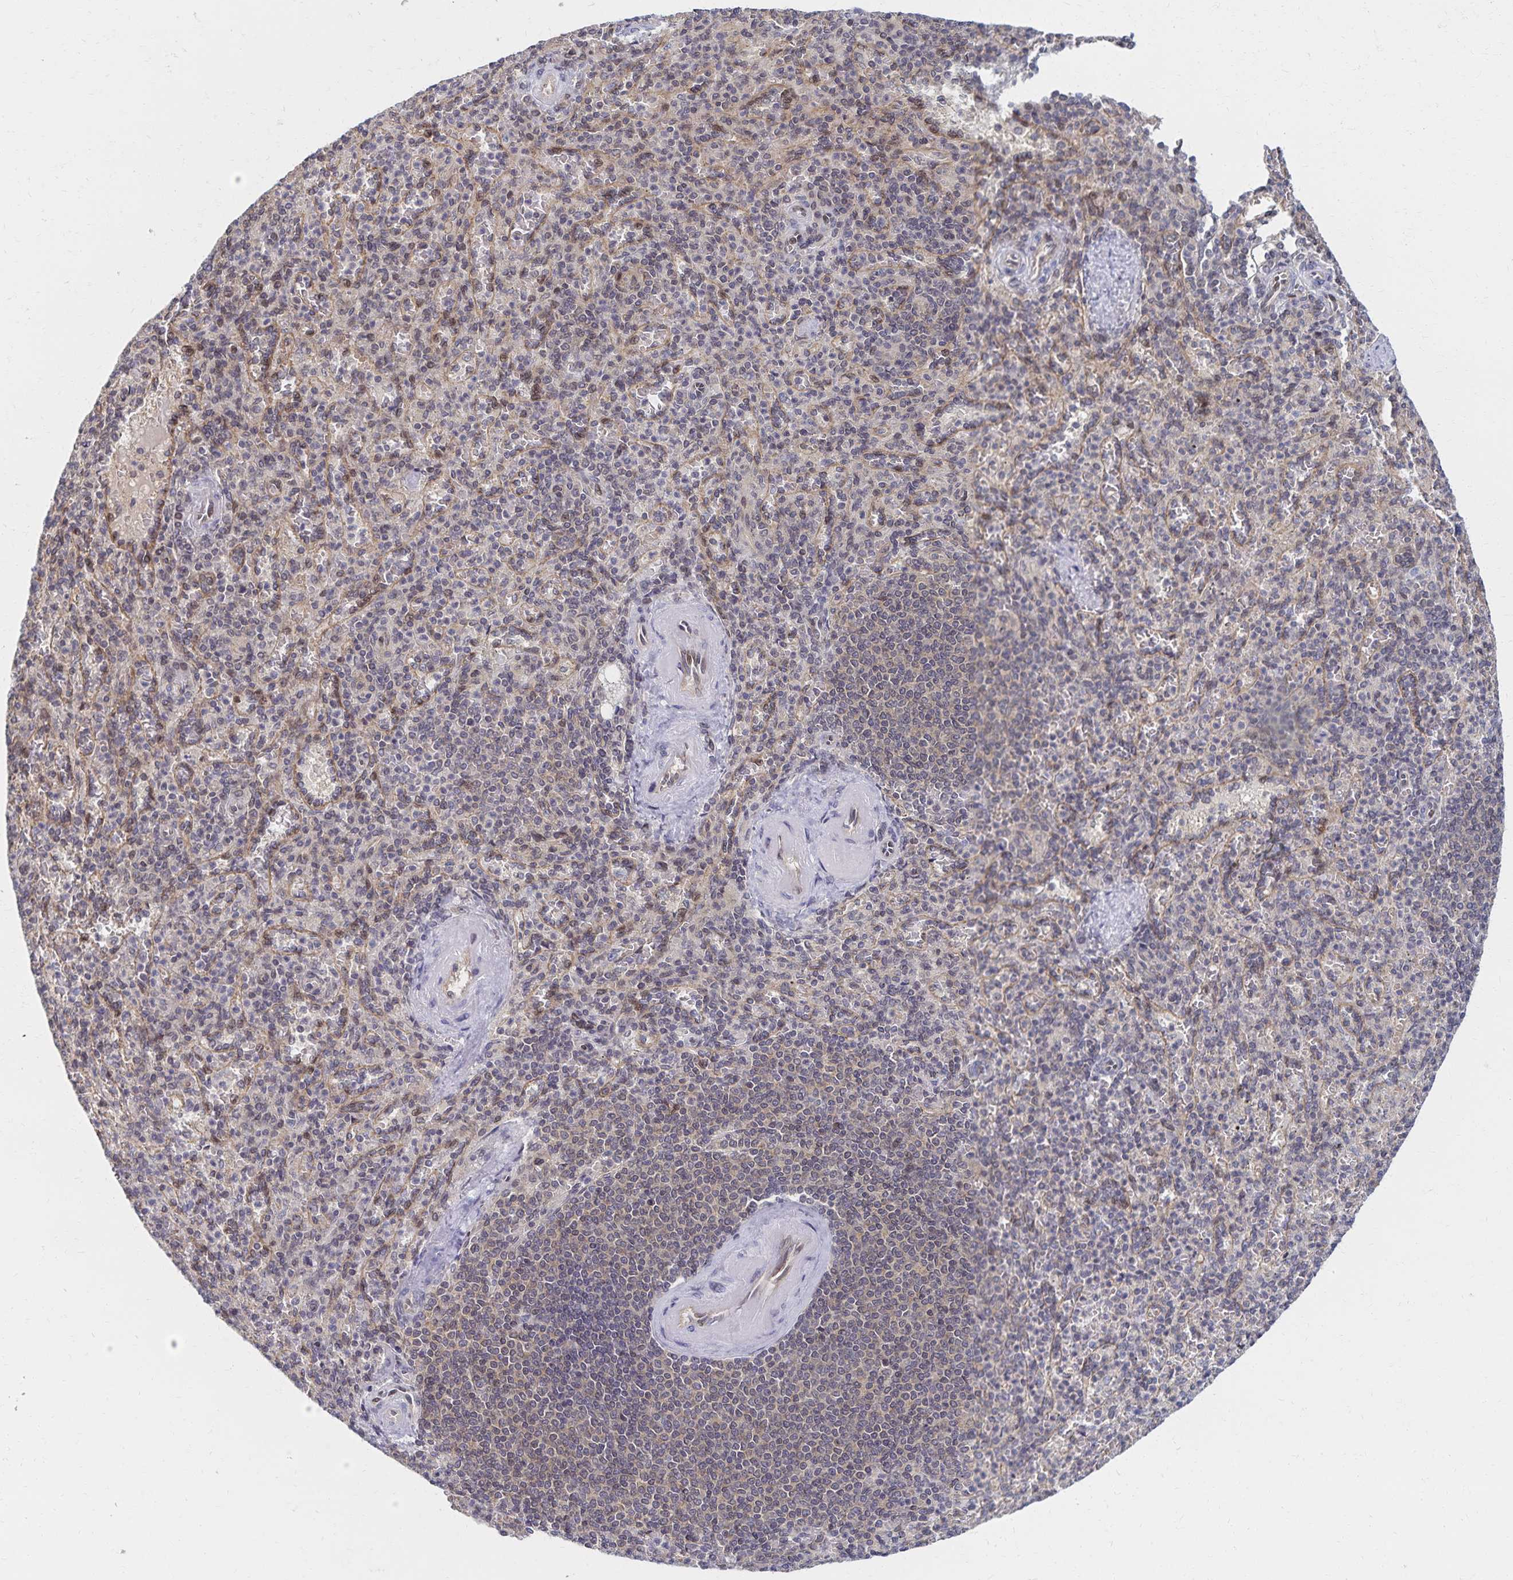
{"staining": {"intensity": "negative", "quantity": "none", "location": "none"}, "tissue": "spleen", "cell_type": "Cells in red pulp", "image_type": "normal", "snomed": [{"axis": "morphology", "description": "Normal tissue, NOS"}, {"axis": "topography", "description": "Spleen"}], "caption": "Cells in red pulp are negative for protein expression in unremarkable human spleen. (DAB (3,3'-diaminobenzidine) IHC visualized using brightfield microscopy, high magnification).", "gene": "RAB9B", "patient": {"sex": "female", "age": 74}}